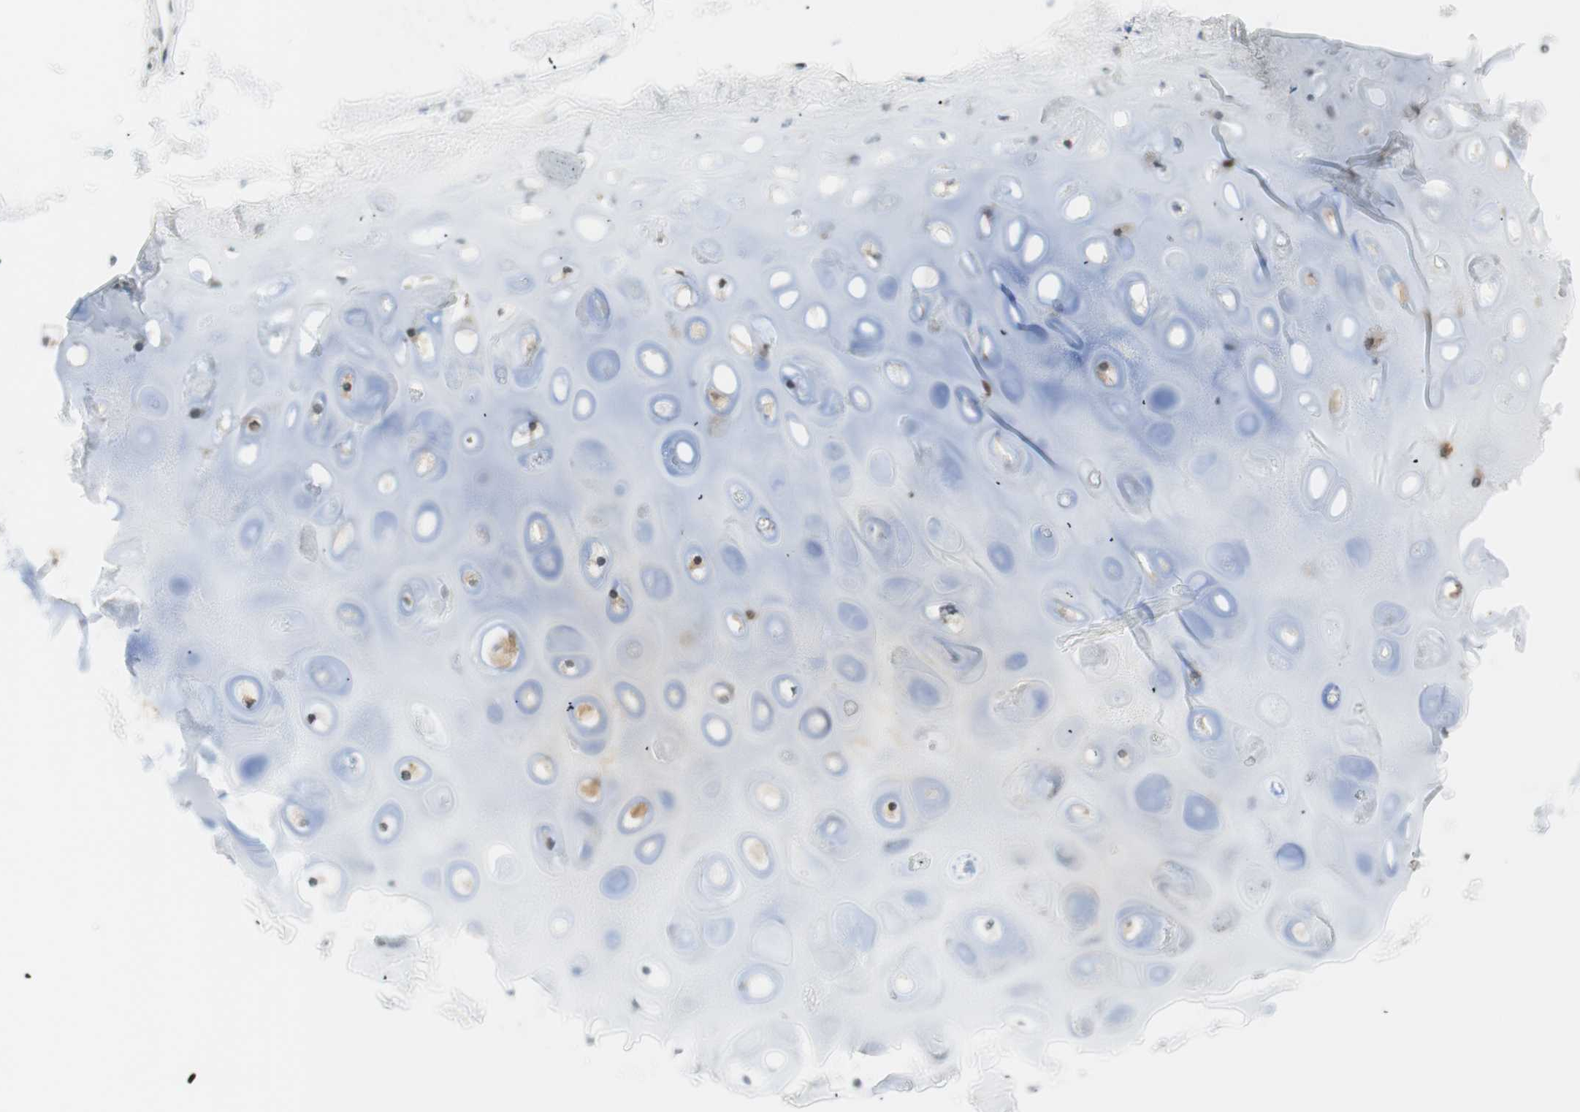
{"staining": {"intensity": "negative", "quantity": "none", "location": "none"}, "tissue": "adipose tissue", "cell_type": "Adipocytes", "image_type": "normal", "snomed": [{"axis": "morphology", "description": "Normal tissue, NOS"}, {"axis": "topography", "description": "Cartilage tissue"}, {"axis": "topography", "description": "Bronchus"}], "caption": "IHC of unremarkable adipose tissue demonstrates no staining in adipocytes. (Immunohistochemistry (ihc), brightfield microscopy, high magnification).", "gene": "HPGD", "patient": {"sex": "female", "age": 73}}